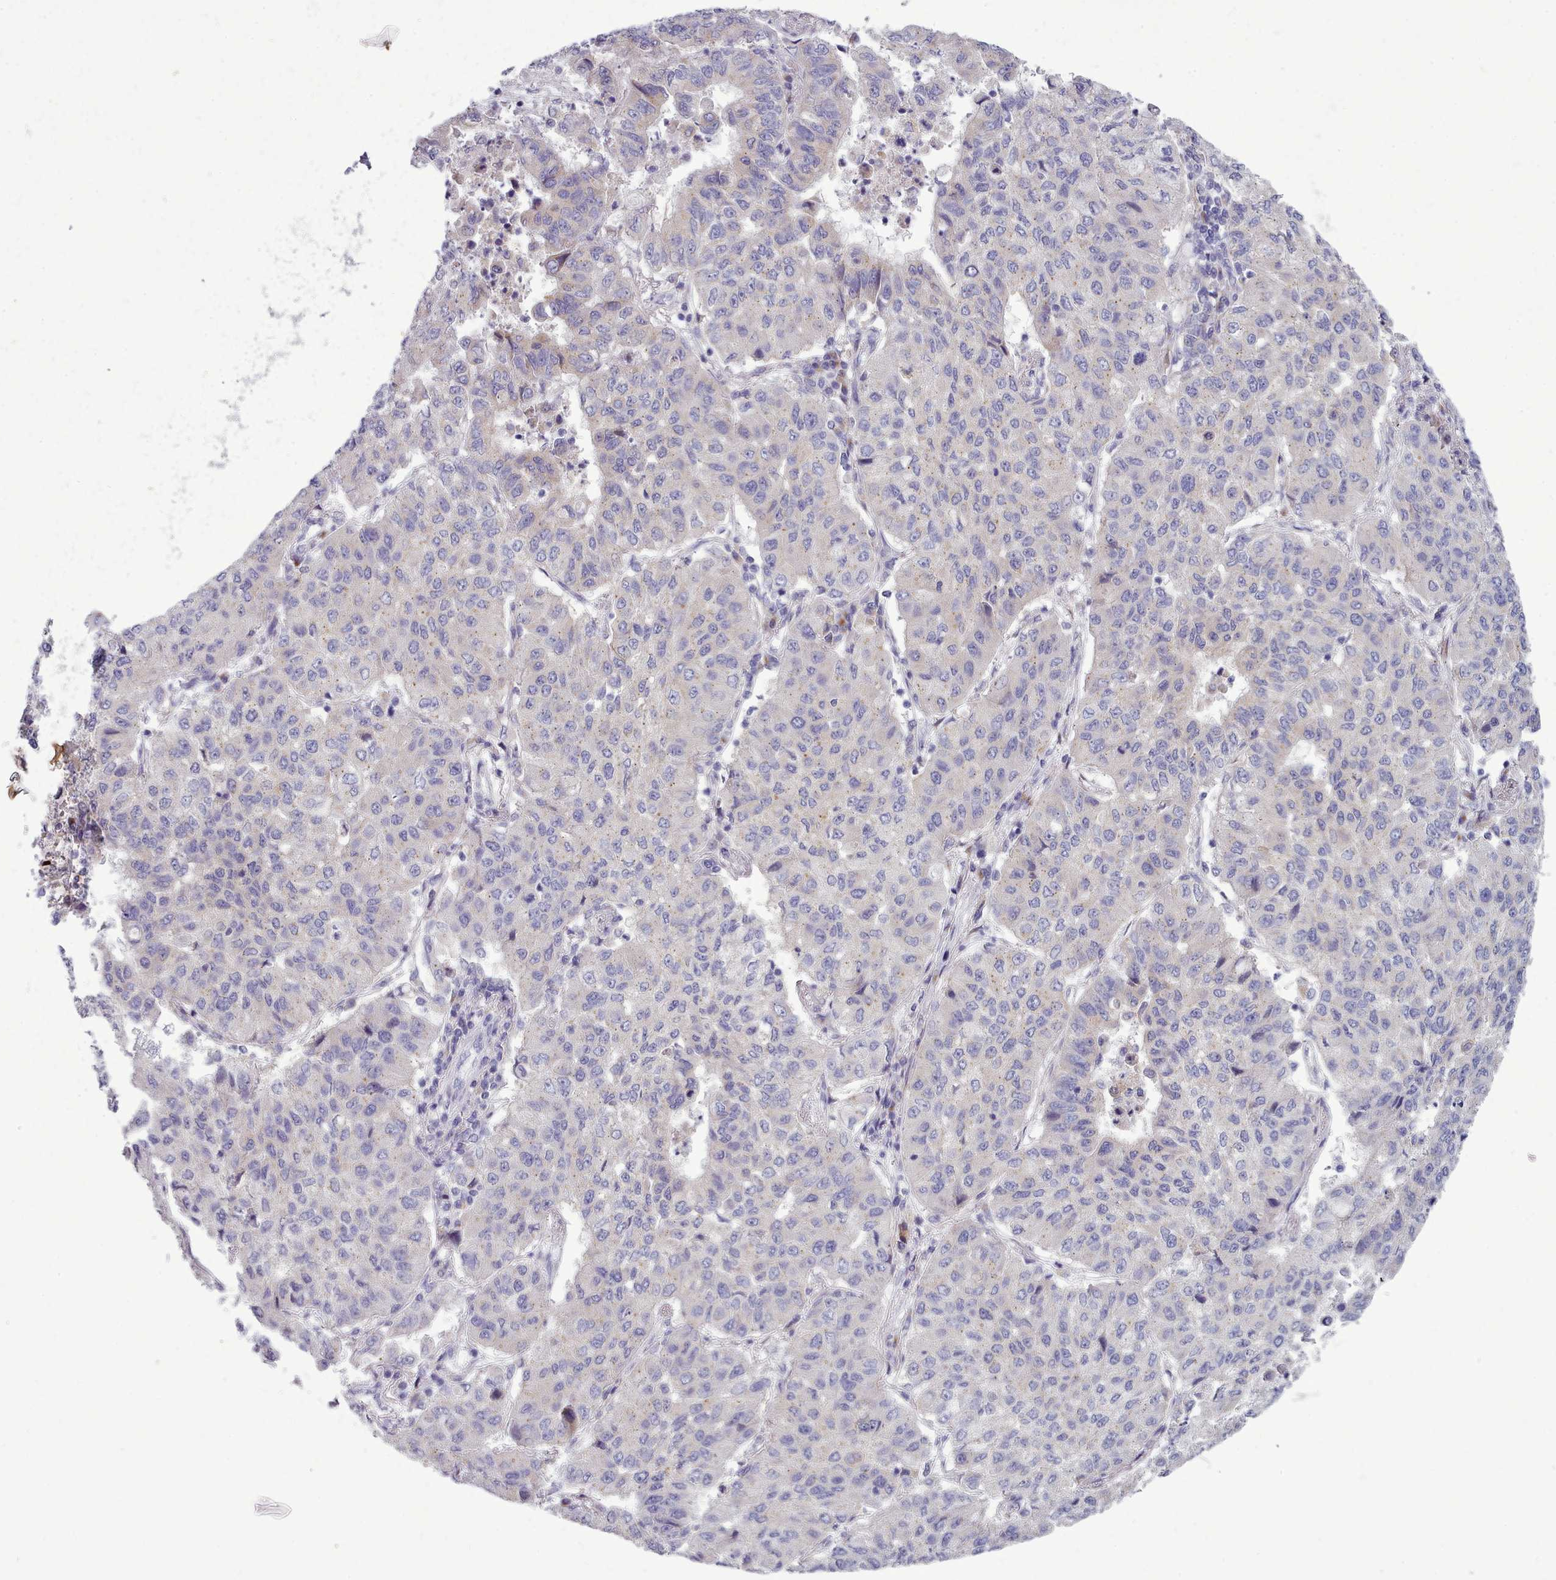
{"staining": {"intensity": "negative", "quantity": "none", "location": "none"}, "tissue": "lung cancer", "cell_type": "Tumor cells", "image_type": "cancer", "snomed": [{"axis": "morphology", "description": "Squamous cell carcinoma, NOS"}, {"axis": "topography", "description": "Lung"}], "caption": "DAB (3,3'-diaminobenzidine) immunohistochemical staining of human squamous cell carcinoma (lung) demonstrates no significant expression in tumor cells.", "gene": "MYRFL", "patient": {"sex": "male", "age": 74}}